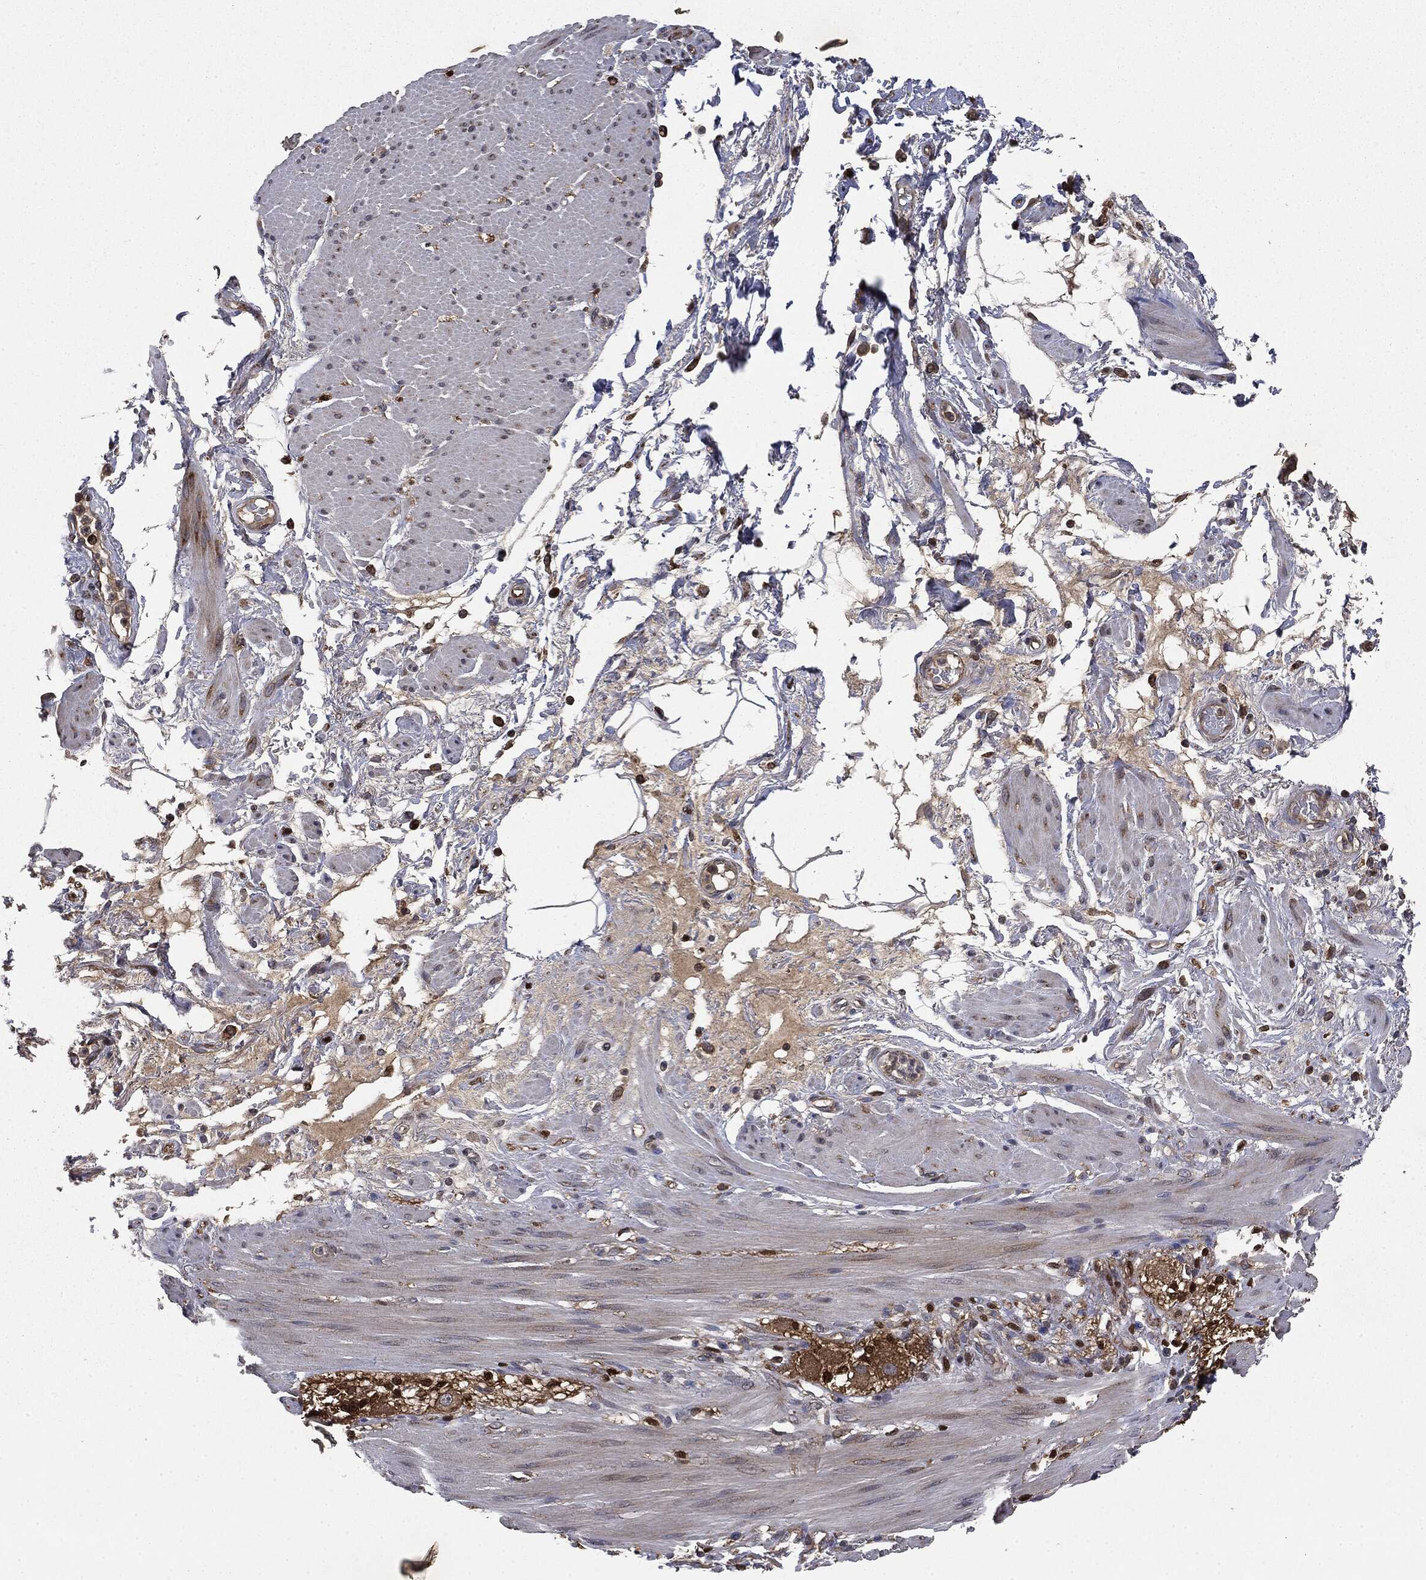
{"staining": {"intensity": "negative", "quantity": "none", "location": "none"}, "tissue": "smooth muscle", "cell_type": "Smooth muscle cells", "image_type": "normal", "snomed": [{"axis": "morphology", "description": "Normal tissue, NOS"}, {"axis": "topography", "description": "Smooth muscle"}, {"axis": "topography", "description": "Anal"}], "caption": "The photomicrograph displays no significant staining in smooth muscle cells of smooth muscle. The staining is performed using DAB (3,3'-diaminobenzidine) brown chromogen with nuclei counter-stained in using hematoxylin.", "gene": "PLOD3", "patient": {"sex": "male", "age": 83}}